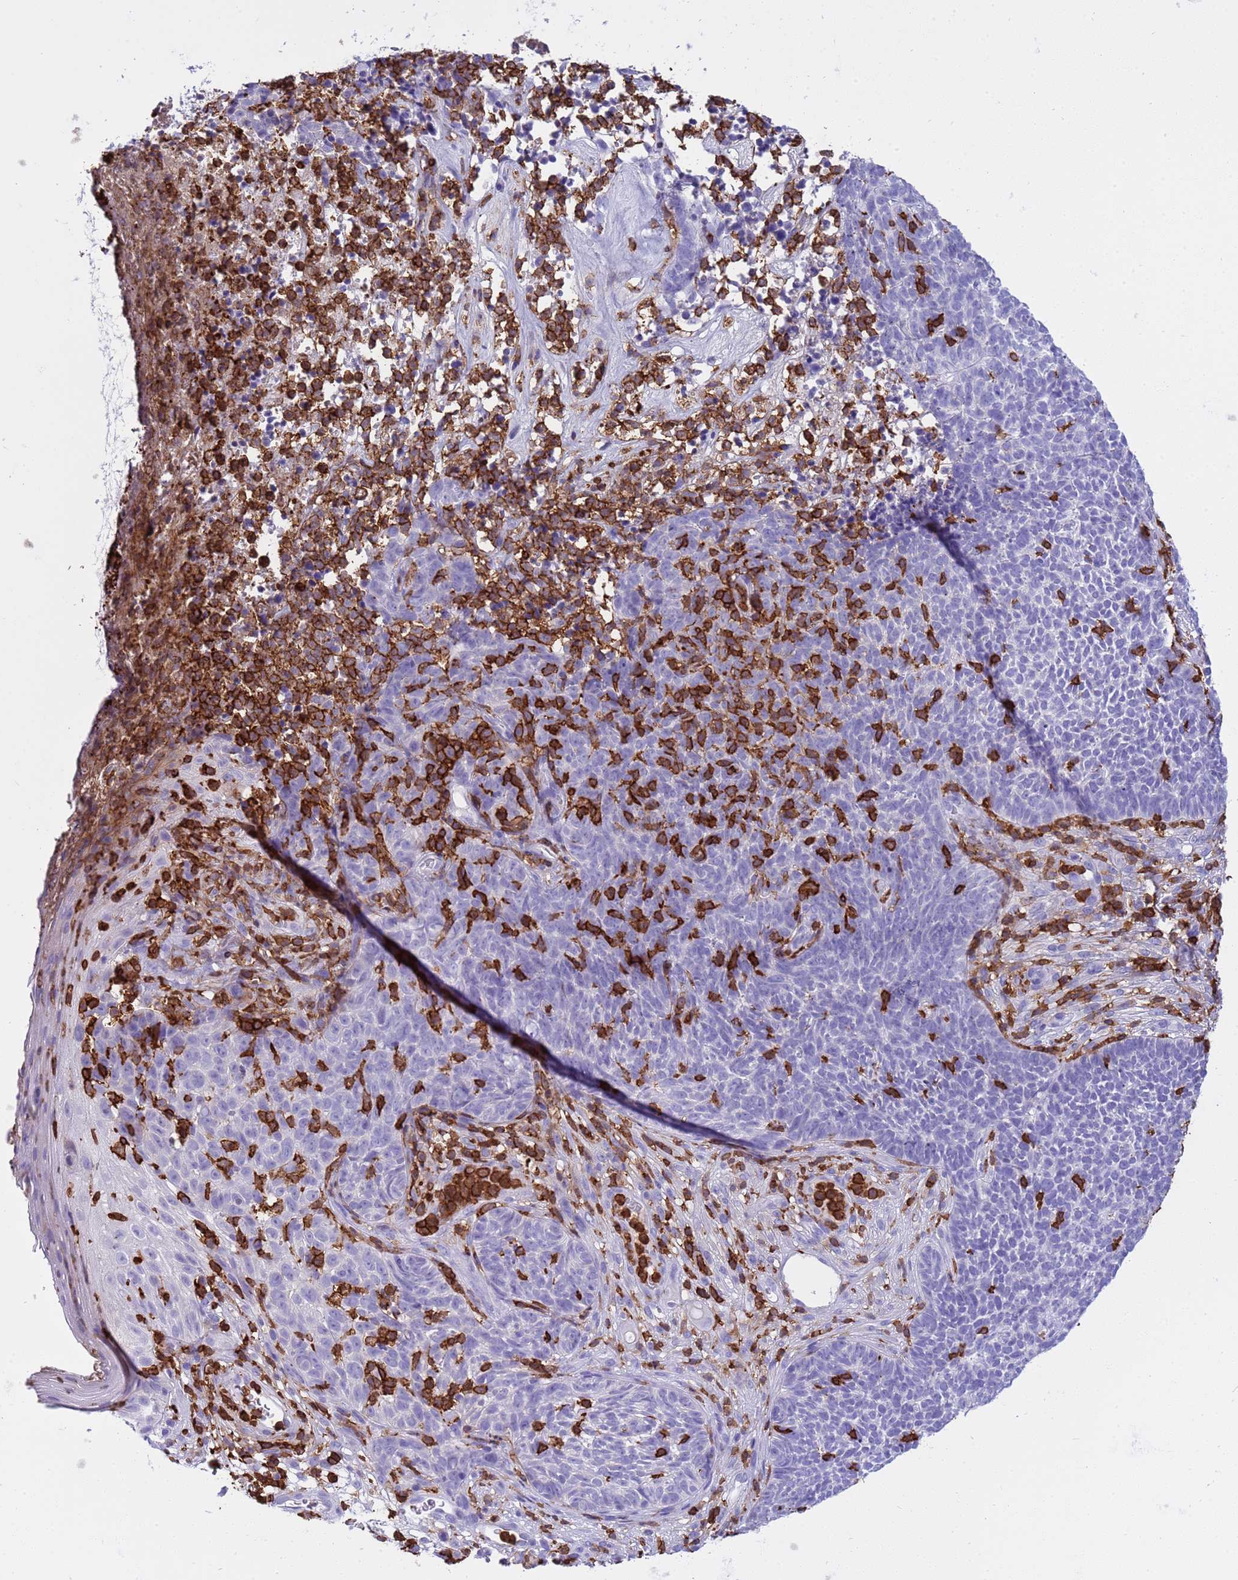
{"staining": {"intensity": "negative", "quantity": "none", "location": "none"}, "tissue": "skin cancer", "cell_type": "Tumor cells", "image_type": "cancer", "snomed": [{"axis": "morphology", "description": "Basal cell carcinoma"}, {"axis": "topography", "description": "Skin"}], "caption": "Immunohistochemistry (IHC) image of skin cancer stained for a protein (brown), which demonstrates no positivity in tumor cells.", "gene": "IRF5", "patient": {"sex": "female", "age": 84}}